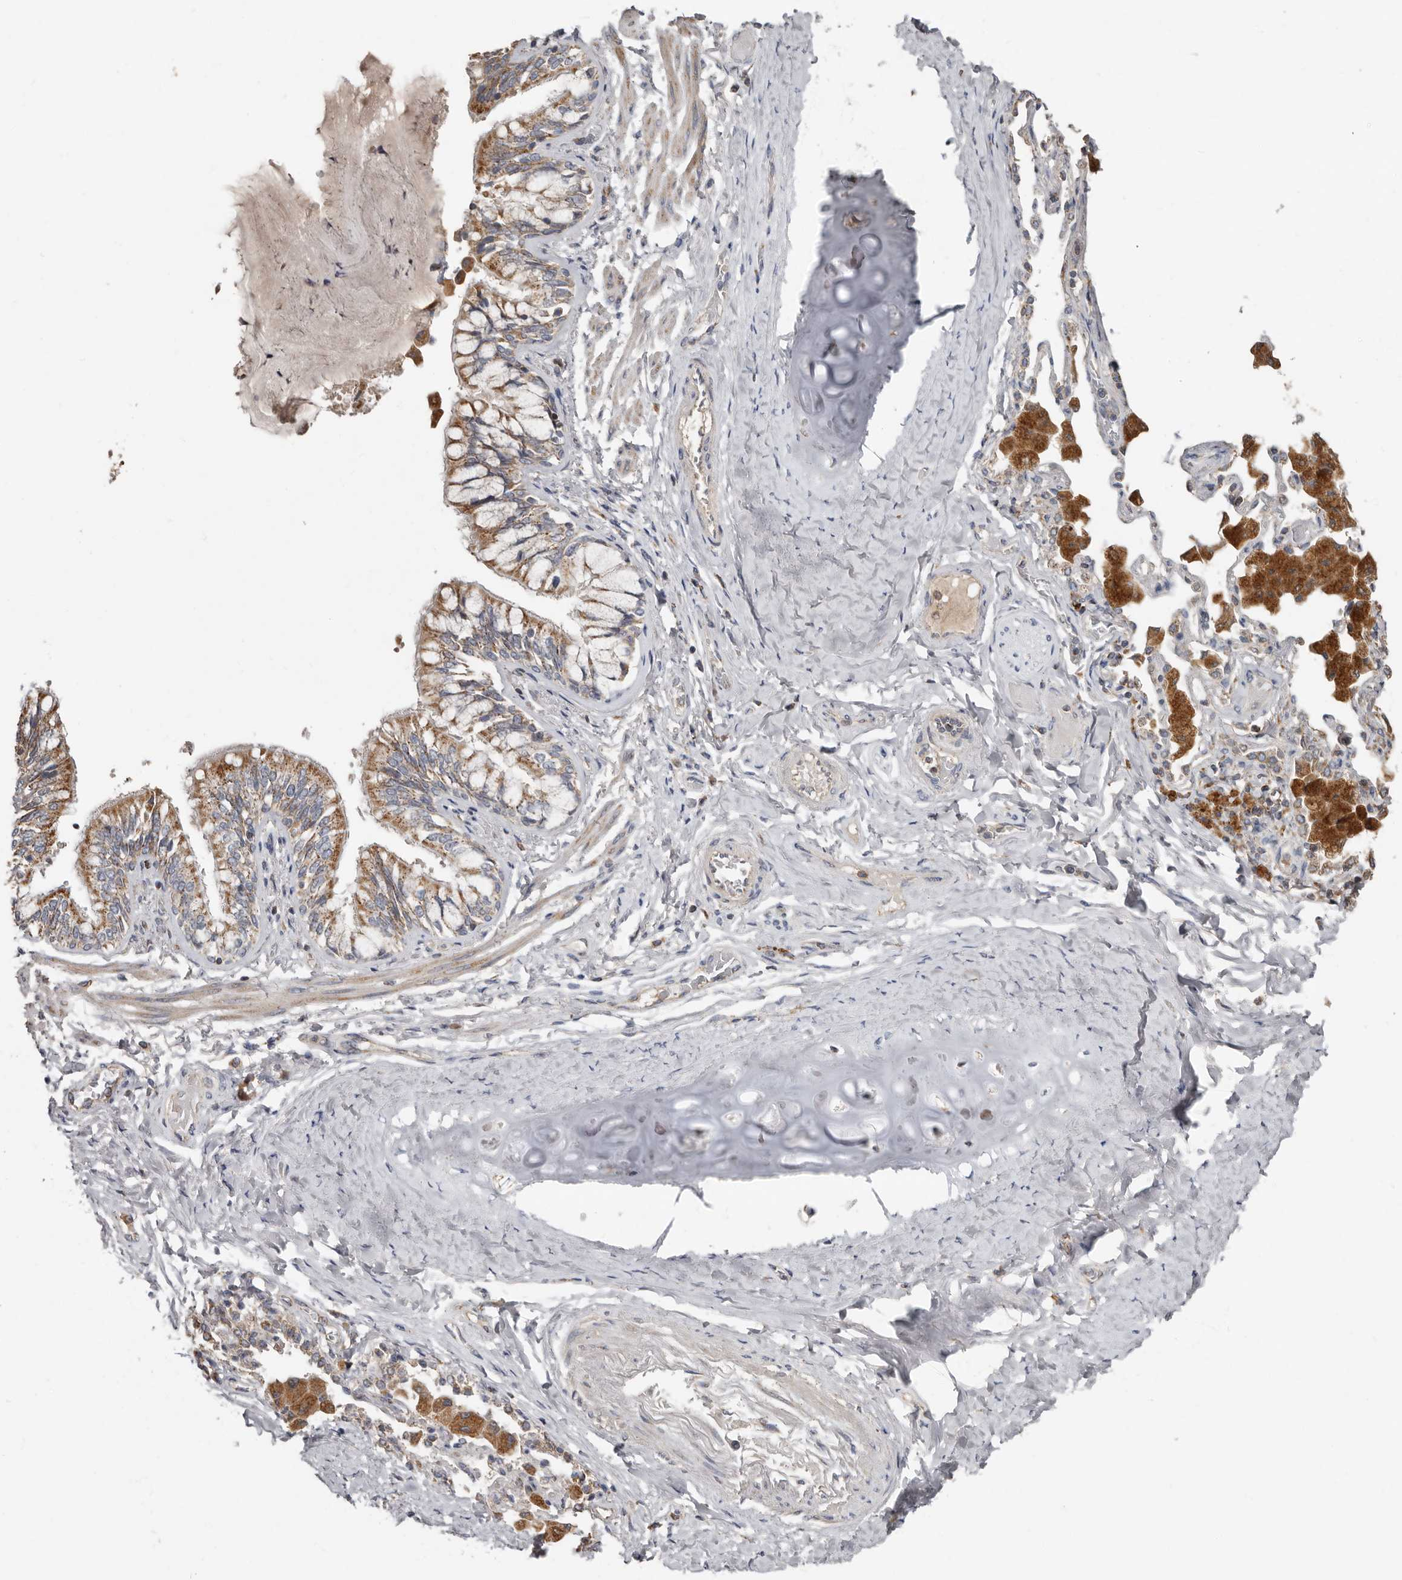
{"staining": {"intensity": "moderate", "quantity": ">75%", "location": "cytoplasmic/membranous"}, "tissue": "bronchus", "cell_type": "Respiratory epithelial cells", "image_type": "normal", "snomed": [{"axis": "morphology", "description": "Normal tissue, NOS"}, {"axis": "morphology", "description": "Inflammation, NOS"}, {"axis": "topography", "description": "Bronchus"}, {"axis": "topography", "description": "Lung"}], "caption": "A medium amount of moderate cytoplasmic/membranous staining is appreciated in approximately >75% of respiratory epithelial cells in normal bronchus. (IHC, brightfield microscopy, high magnification).", "gene": "KIF26B", "patient": {"sex": "female", "age": 46}}